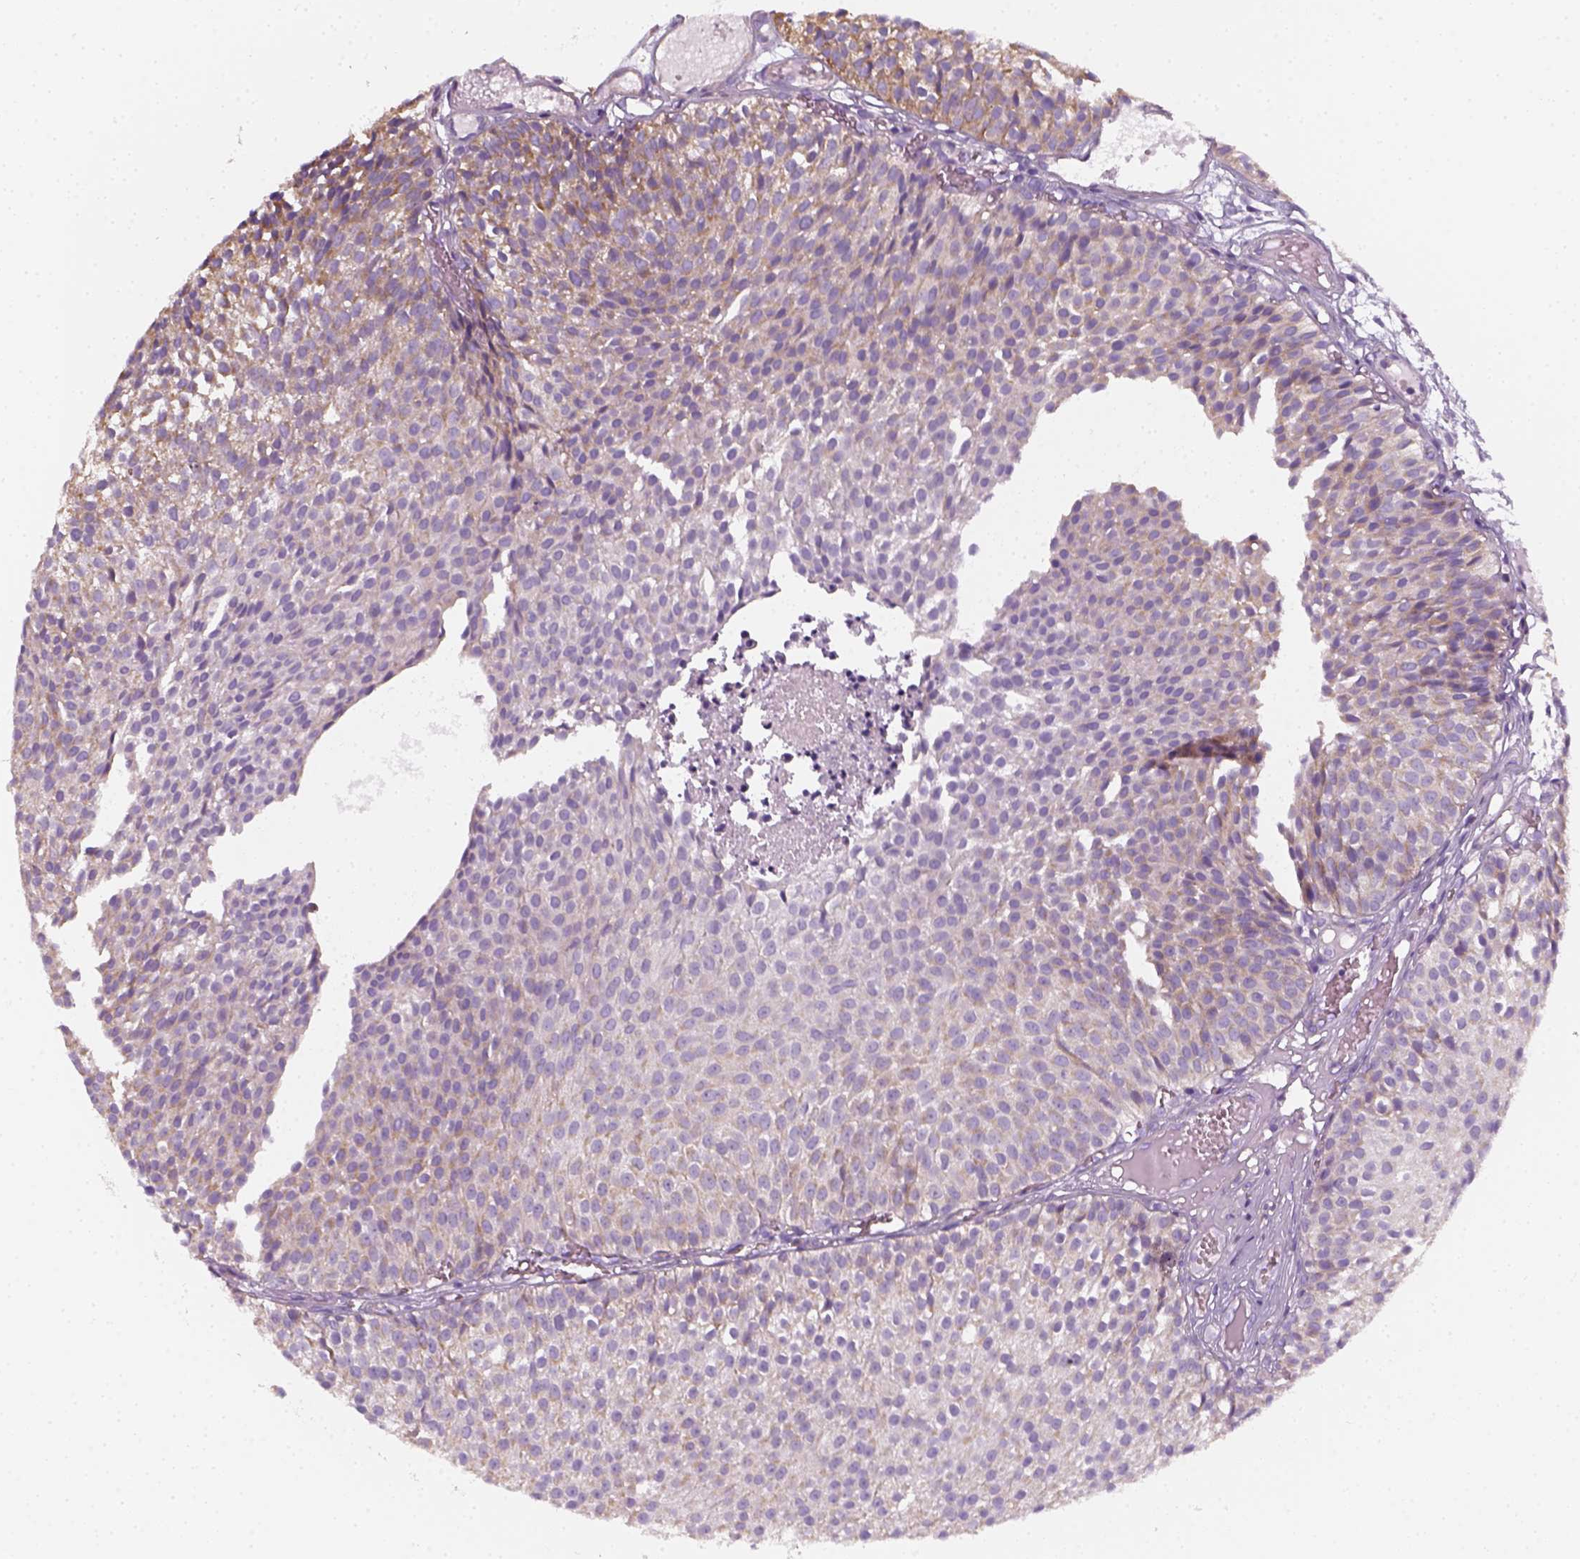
{"staining": {"intensity": "weak", "quantity": "25%-75%", "location": "cytoplasmic/membranous"}, "tissue": "urothelial cancer", "cell_type": "Tumor cells", "image_type": "cancer", "snomed": [{"axis": "morphology", "description": "Urothelial carcinoma, Low grade"}, {"axis": "topography", "description": "Urinary bladder"}], "caption": "Immunohistochemical staining of human urothelial cancer displays weak cytoplasmic/membranous protein positivity in about 25%-75% of tumor cells.", "gene": "AWAT2", "patient": {"sex": "male", "age": 63}}